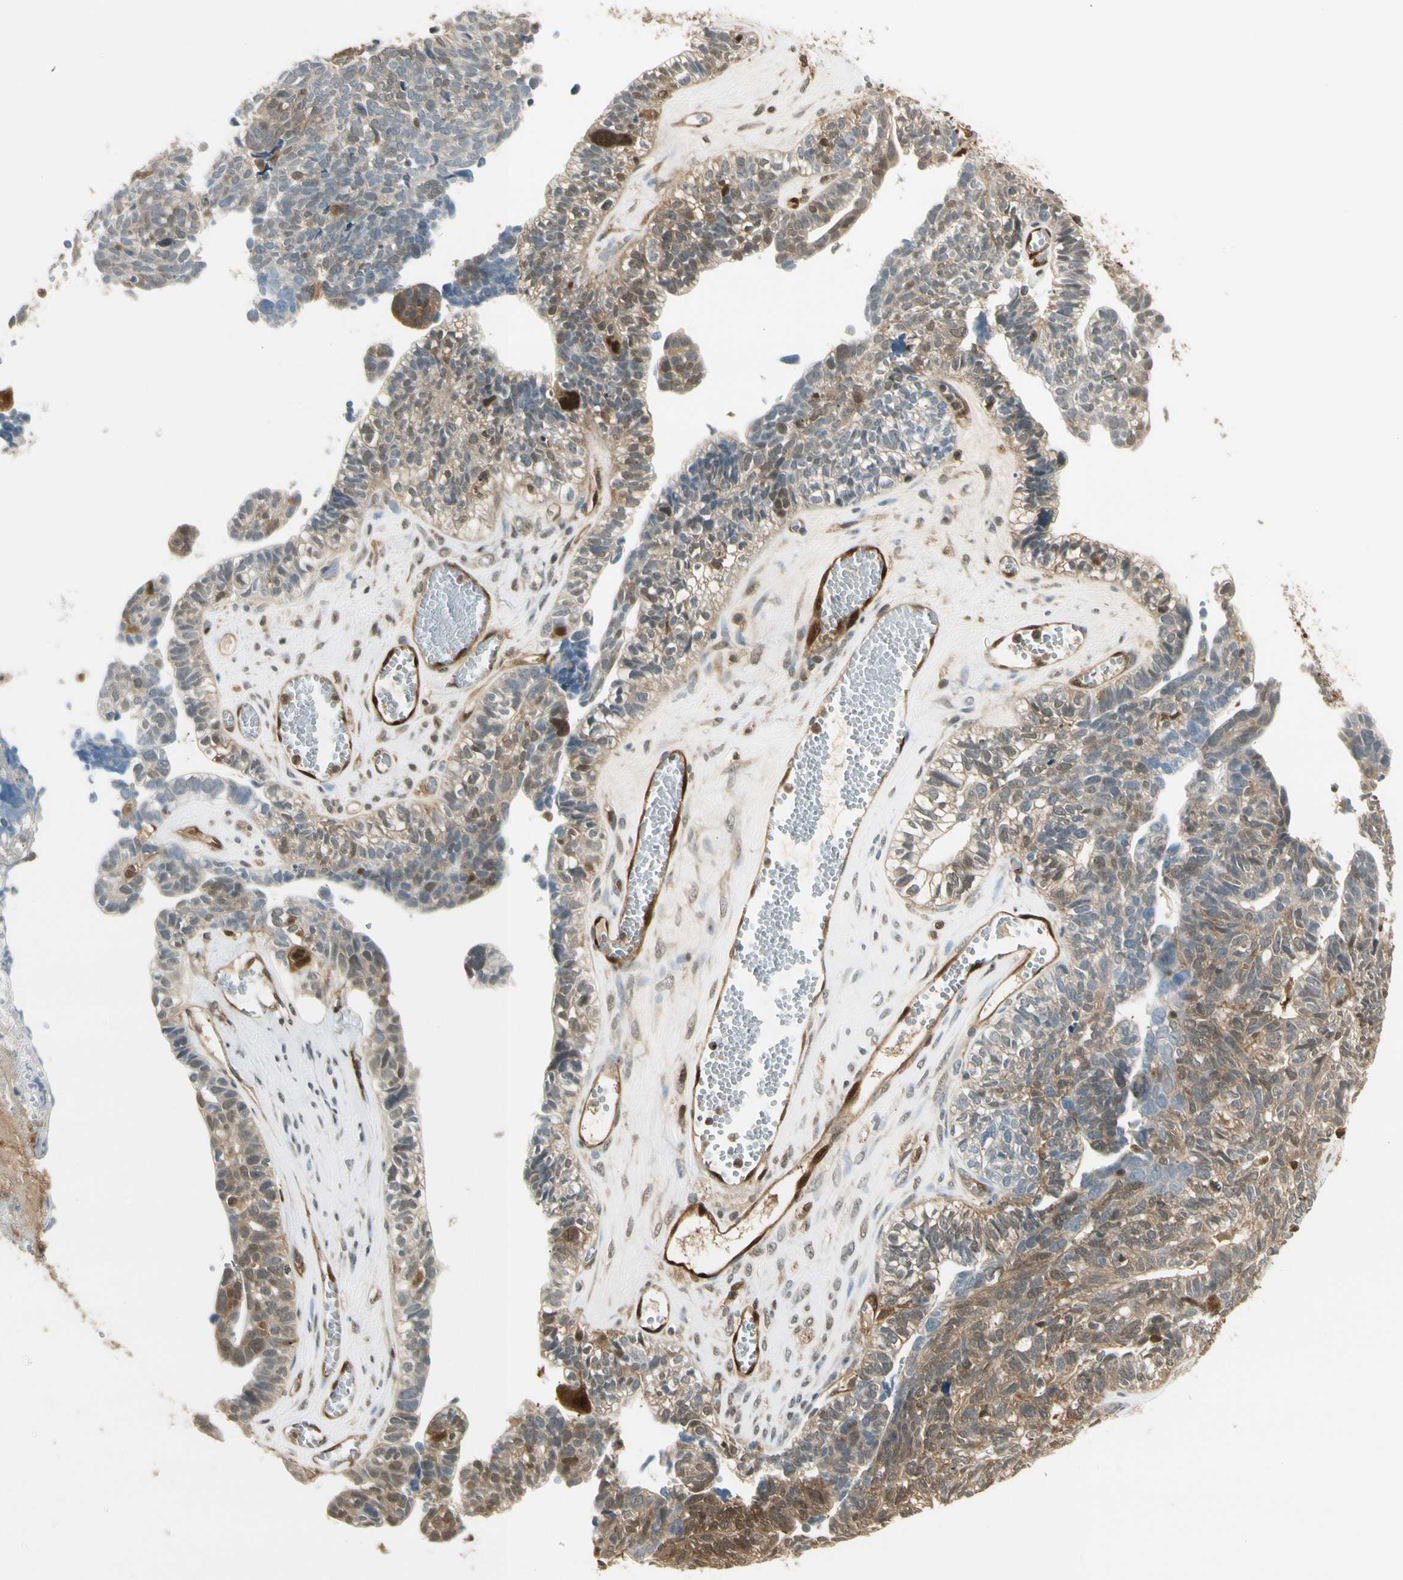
{"staining": {"intensity": "moderate", "quantity": "25%-75%", "location": "cytoplasmic/membranous,nuclear"}, "tissue": "ovarian cancer", "cell_type": "Tumor cells", "image_type": "cancer", "snomed": [{"axis": "morphology", "description": "Cystadenocarcinoma, serous, NOS"}, {"axis": "topography", "description": "Ovary"}], "caption": "Immunohistochemical staining of ovarian cancer demonstrates medium levels of moderate cytoplasmic/membranous and nuclear positivity in about 25%-75% of tumor cells.", "gene": "SERPINB6", "patient": {"sex": "female", "age": 79}}